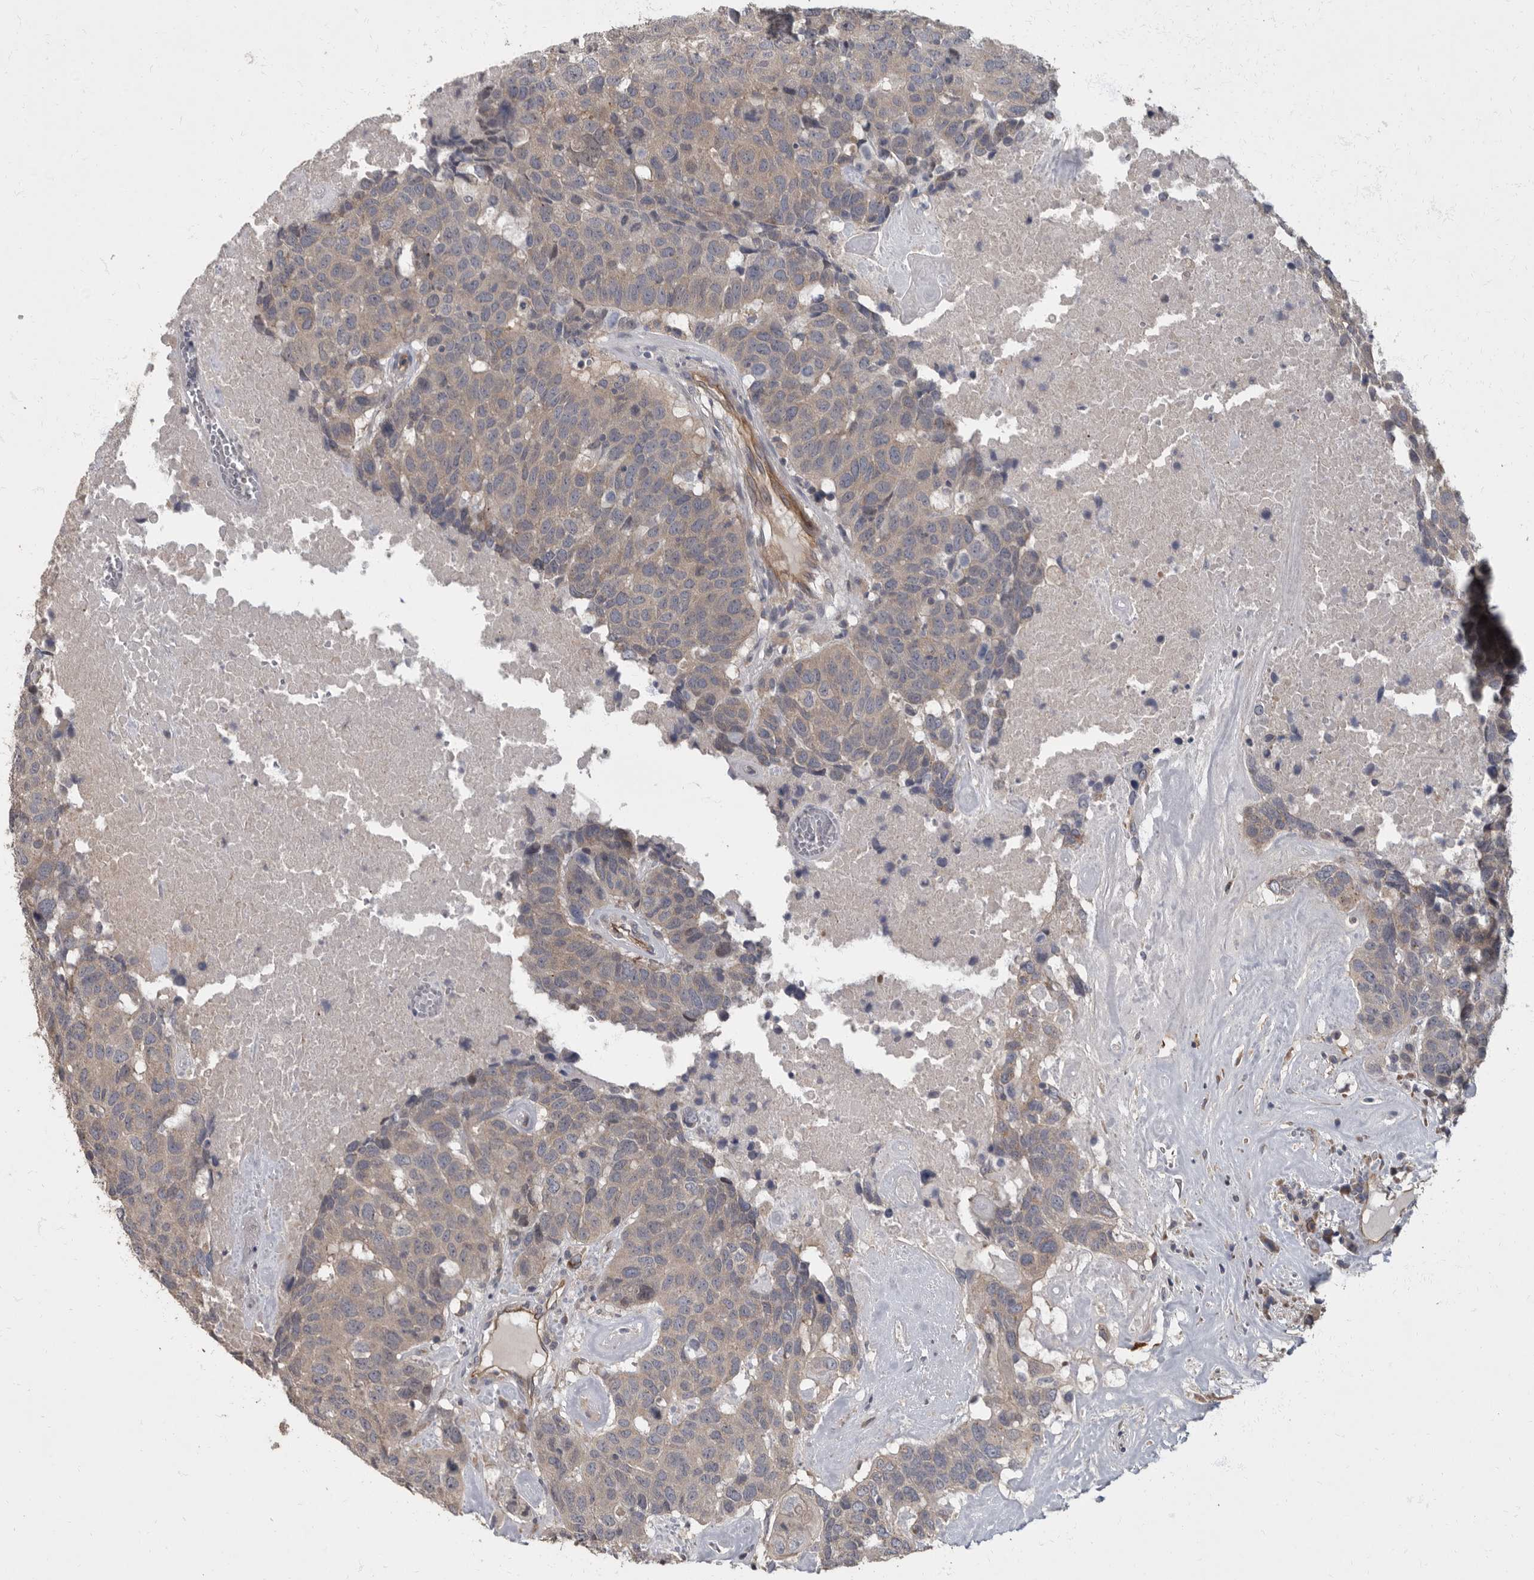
{"staining": {"intensity": "weak", "quantity": "<25%", "location": "cytoplasmic/membranous"}, "tissue": "head and neck cancer", "cell_type": "Tumor cells", "image_type": "cancer", "snomed": [{"axis": "morphology", "description": "Squamous cell carcinoma, NOS"}, {"axis": "topography", "description": "Head-Neck"}], "caption": "Squamous cell carcinoma (head and neck) was stained to show a protein in brown. There is no significant expression in tumor cells.", "gene": "PDK1", "patient": {"sex": "male", "age": 66}}